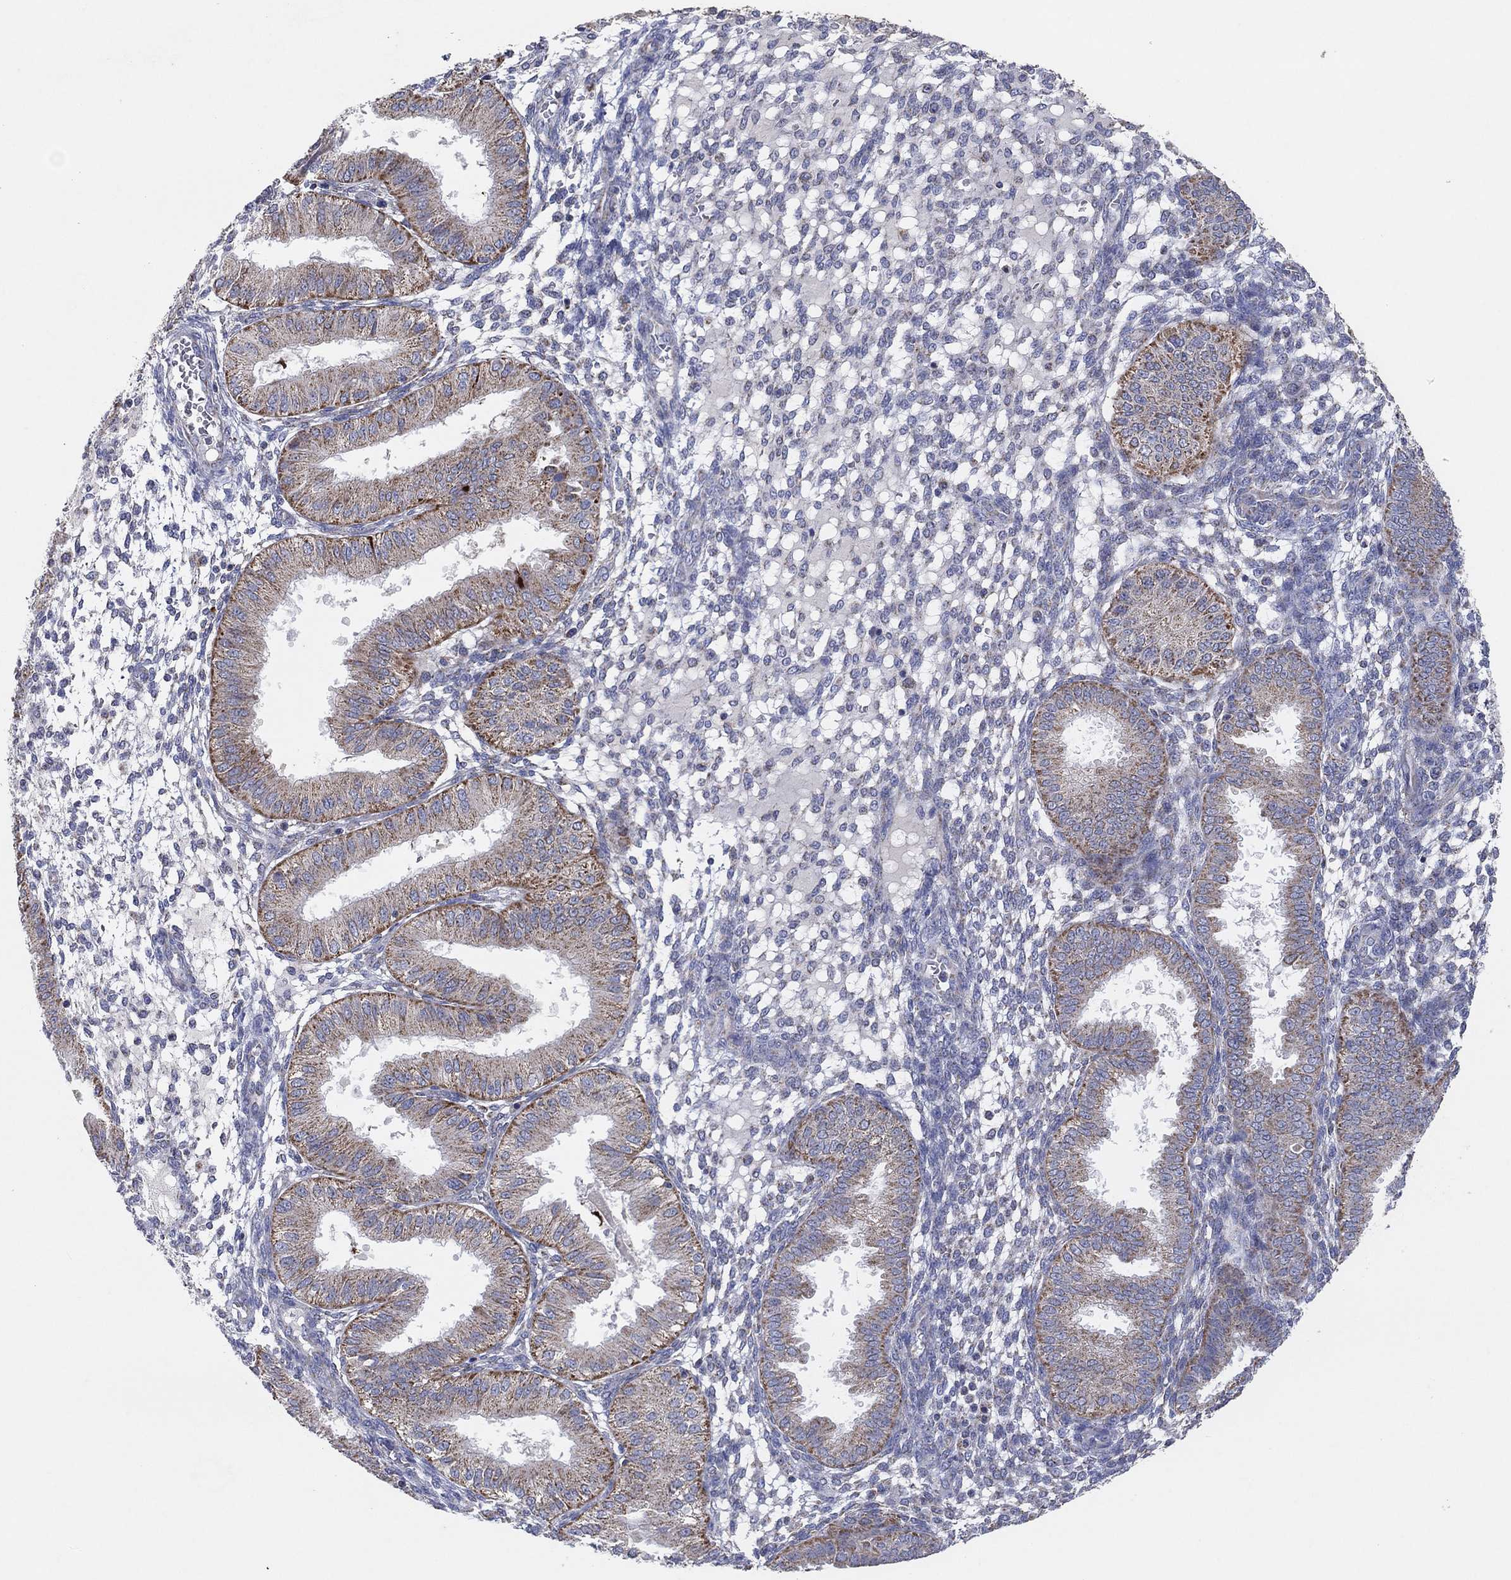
{"staining": {"intensity": "negative", "quantity": "none", "location": "none"}, "tissue": "endometrium", "cell_type": "Cells in endometrial stroma", "image_type": "normal", "snomed": [{"axis": "morphology", "description": "Normal tissue, NOS"}, {"axis": "topography", "description": "Endometrium"}], "caption": "This is an immunohistochemistry photomicrograph of benign endometrium. There is no expression in cells in endometrial stroma.", "gene": "C9orf85", "patient": {"sex": "female", "age": 43}}